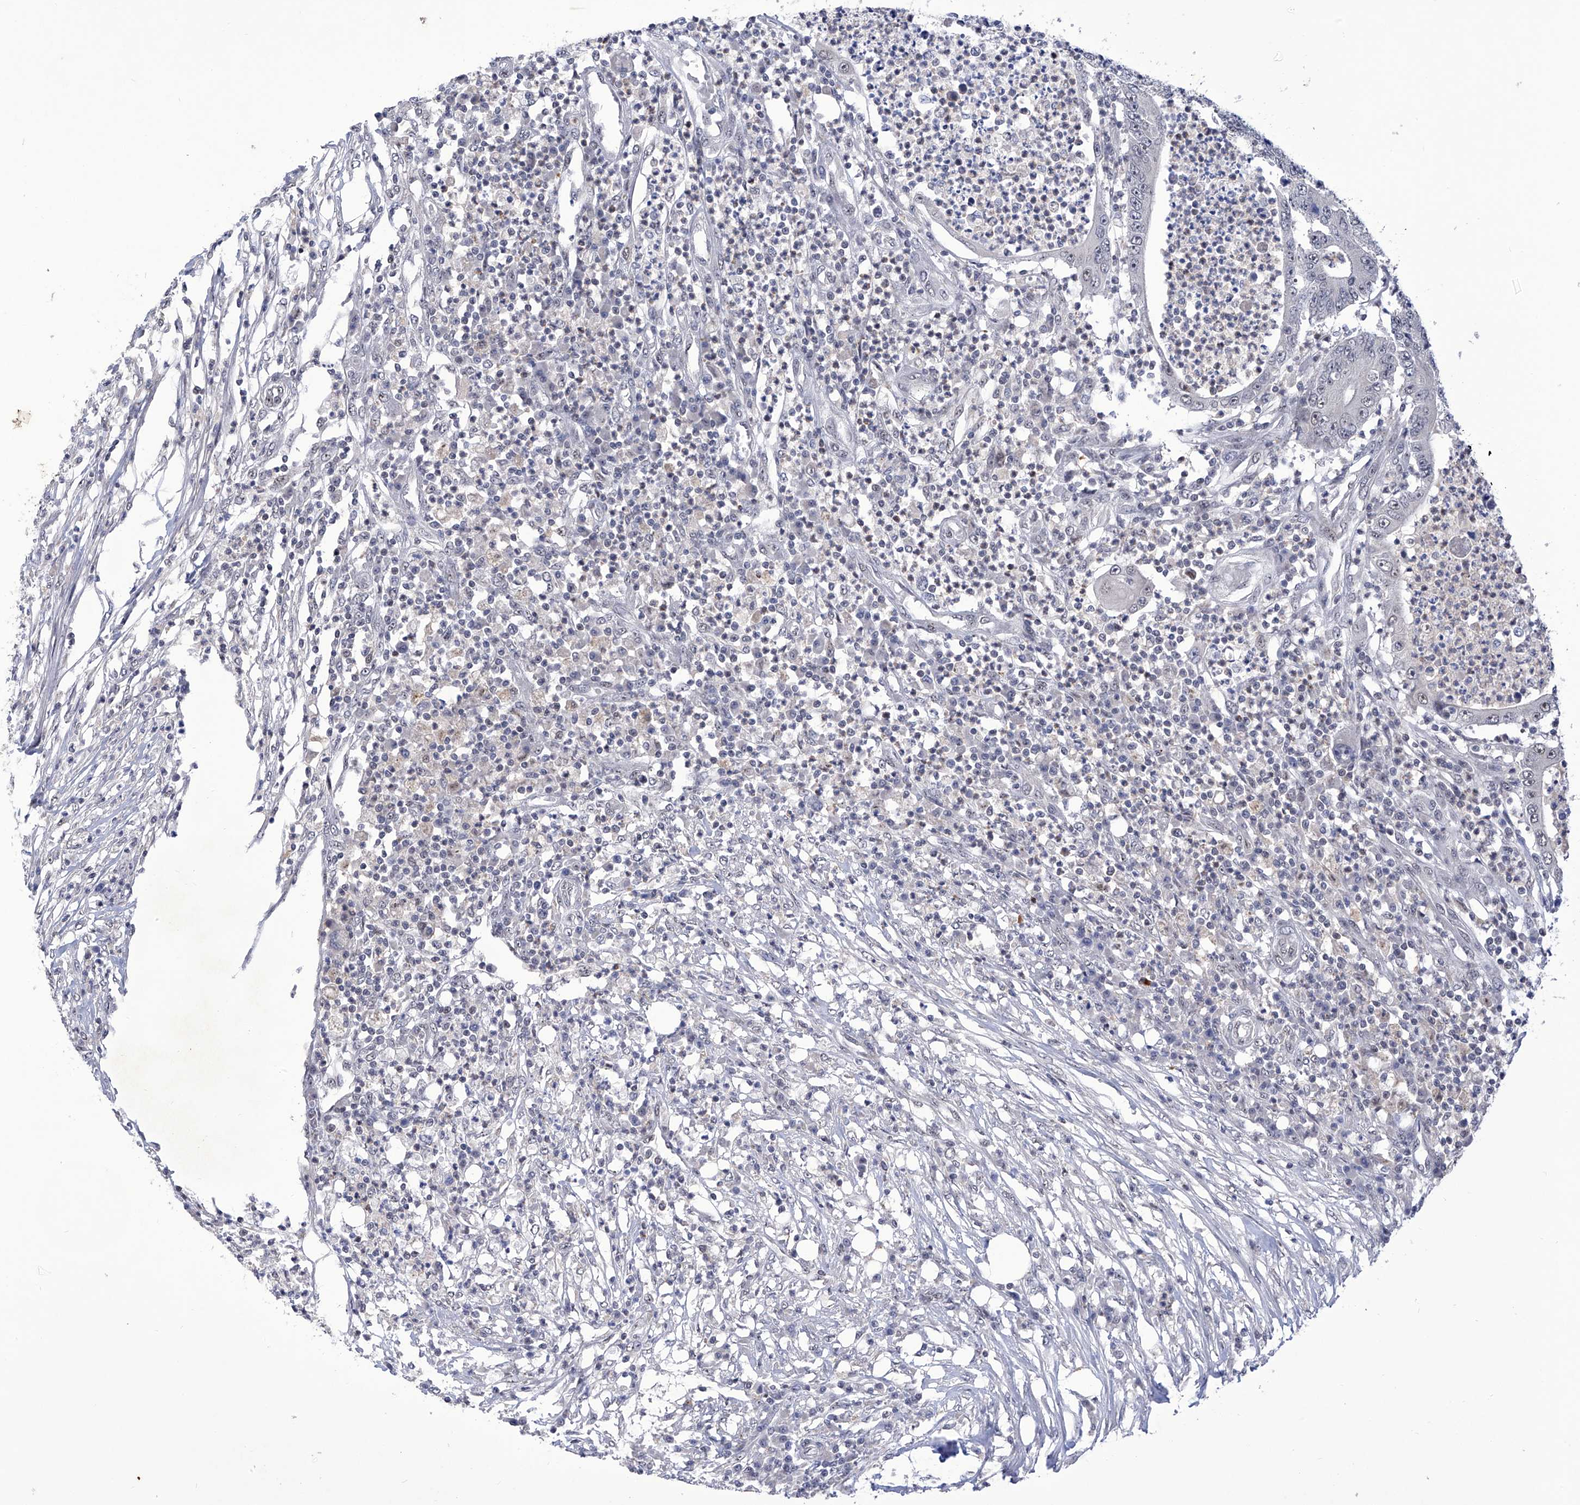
{"staining": {"intensity": "negative", "quantity": "none", "location": "none"}, "tissue": "colorectal cancer", "cell_type": "Tumor cells", "image_type": "cancer", "snomed": [{"axis": "morphology", "description": "Adenocarcinoma, NOS"}, {"axis": "topography", "description": "Colon"}], "caption": "There is no significant staining in tumor cells of colorectal cancer (adenocarcinoma).", "gene": "RAD54L", "patient": {"sex": "male", "age": 83}}